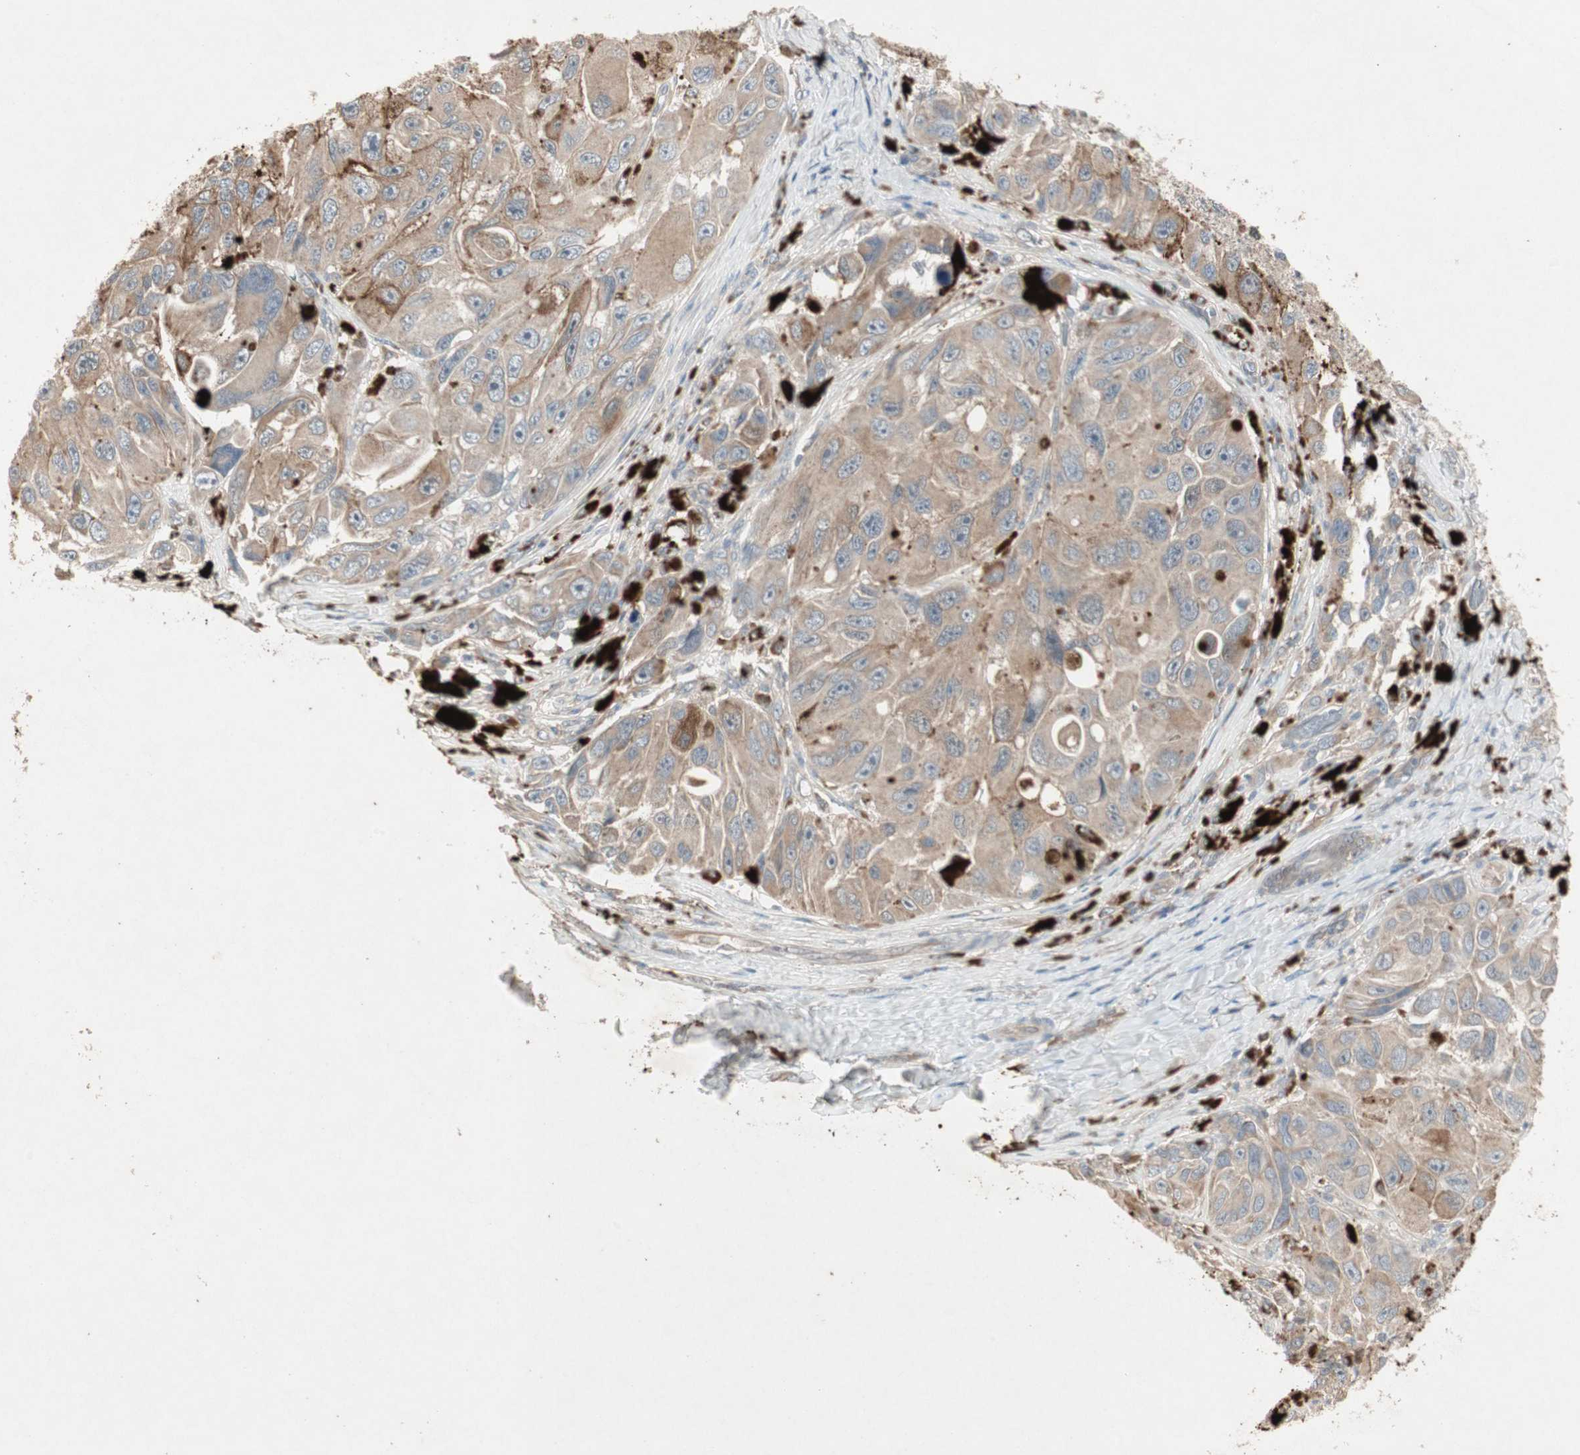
{"staining": {"intensity": "moderate", "quantity": "25%-75%", "location": "cytoplasmic/membranous"}, "tissue": "melanoma", "cell_type": "Tumor cells", "image_type": "cancer", "snomed": [{"axis": "morphology", "description": "Malignant melanoma, NOS"}, {"axis": "topography", "description": "Skin"}], "caption": "This histopathology image shows melanoma stained with immunohistochemistry to label a protein in brown. The cytoplasmic/membranous of tumor cells show moderate positivity for the protein. Nuclei are counter-stained blue.", "gene": "JMJD7-PLA2G4B", "patient": {"sex": "female", "age": 73}}